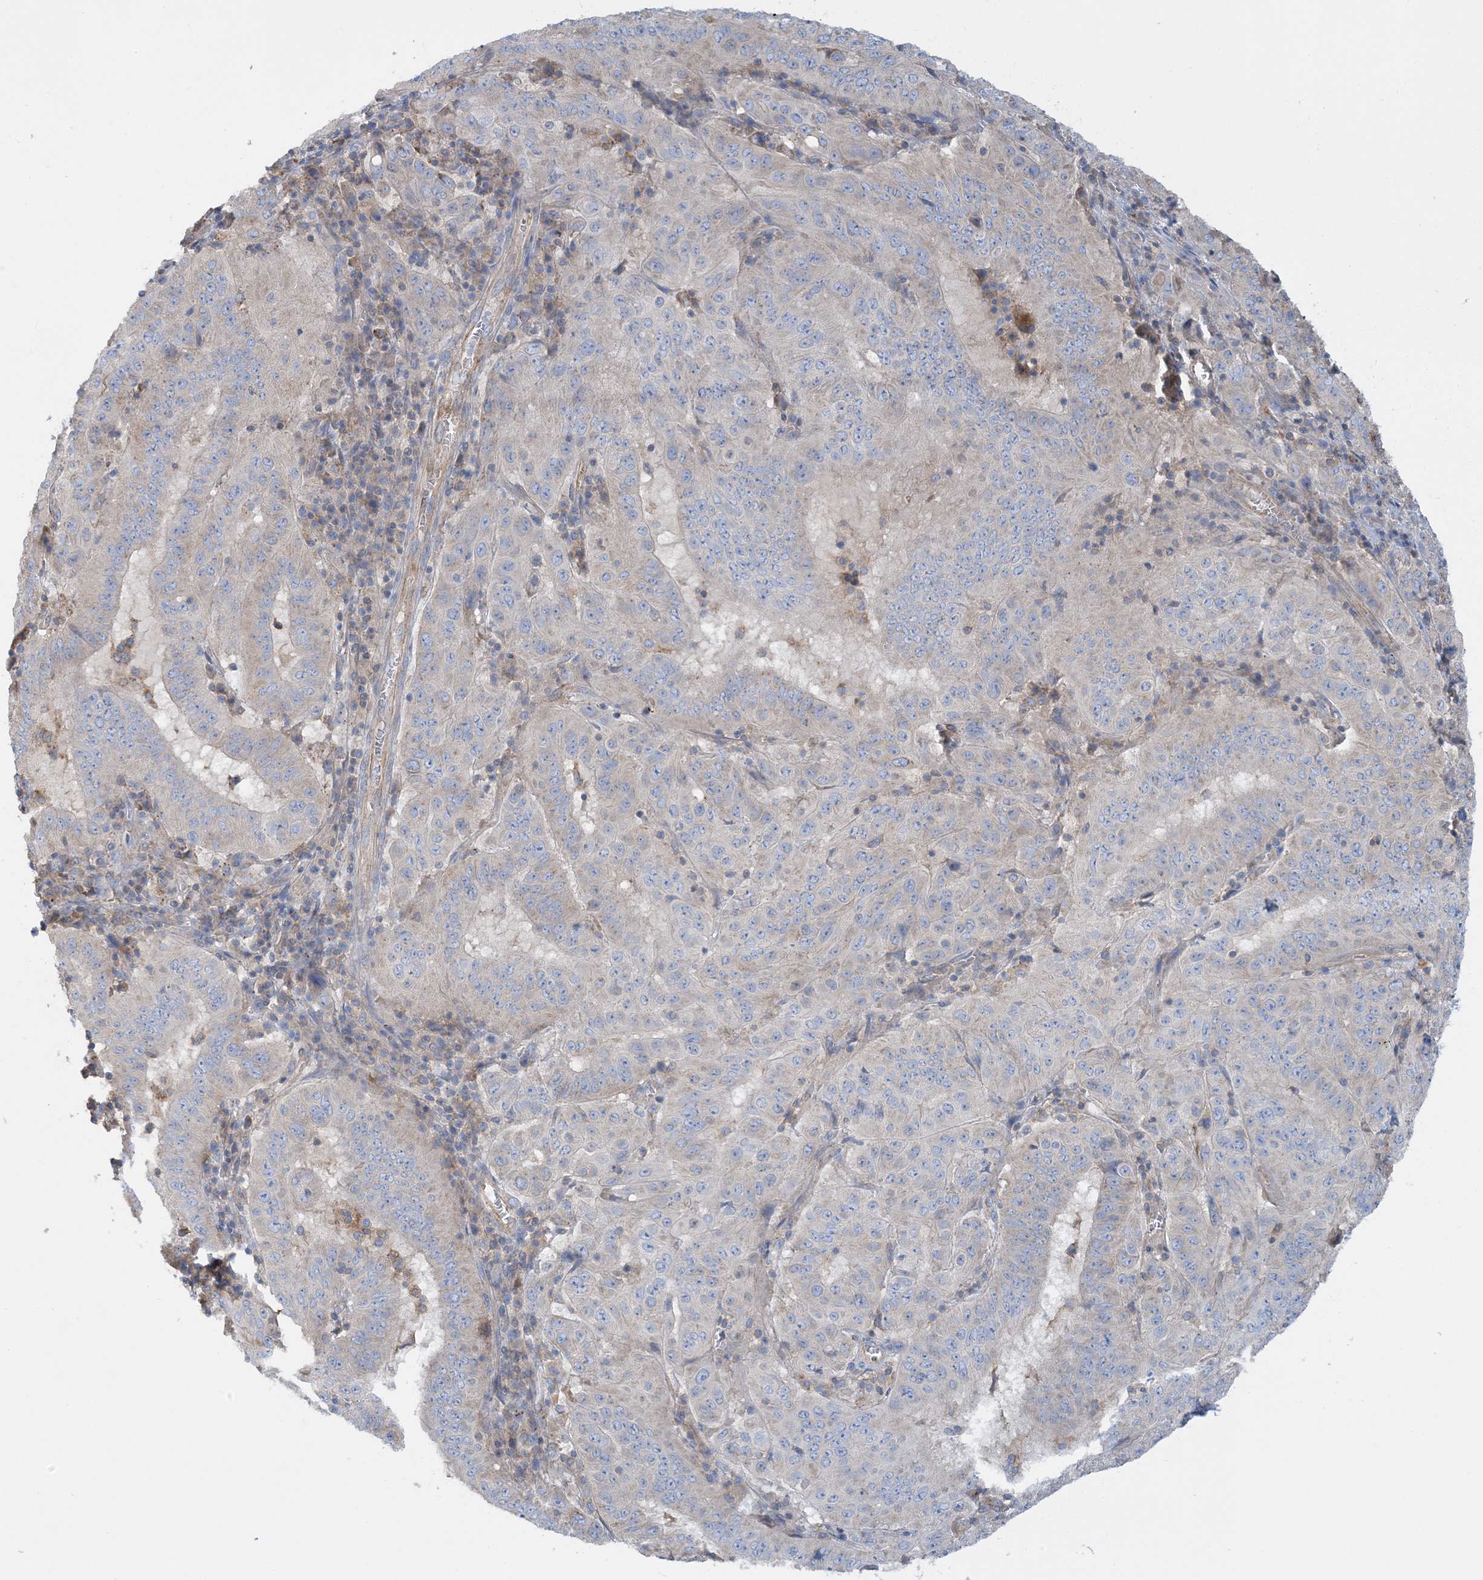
{"staining": {"intensity": "negative", "quantity": "none", "location": "none"}, "tissue": "pancreatic cancer", "cell_type": "Tumor cells", "image_type": "cancer", "snomed": [{"axis": "morphology", "description": "Adenocarcinoma, NOS"}, {"axis": "topography", "description": "Pancreas"}], "caption": "DAB (3,3'-diaminobenzidine) immunohistochemical staining of human adenocarcinoma (pancreatic) reveals no significant expression in tumor cells.", "gene": "CALHM5", "patient": {"sex": "male", "age": 63}}